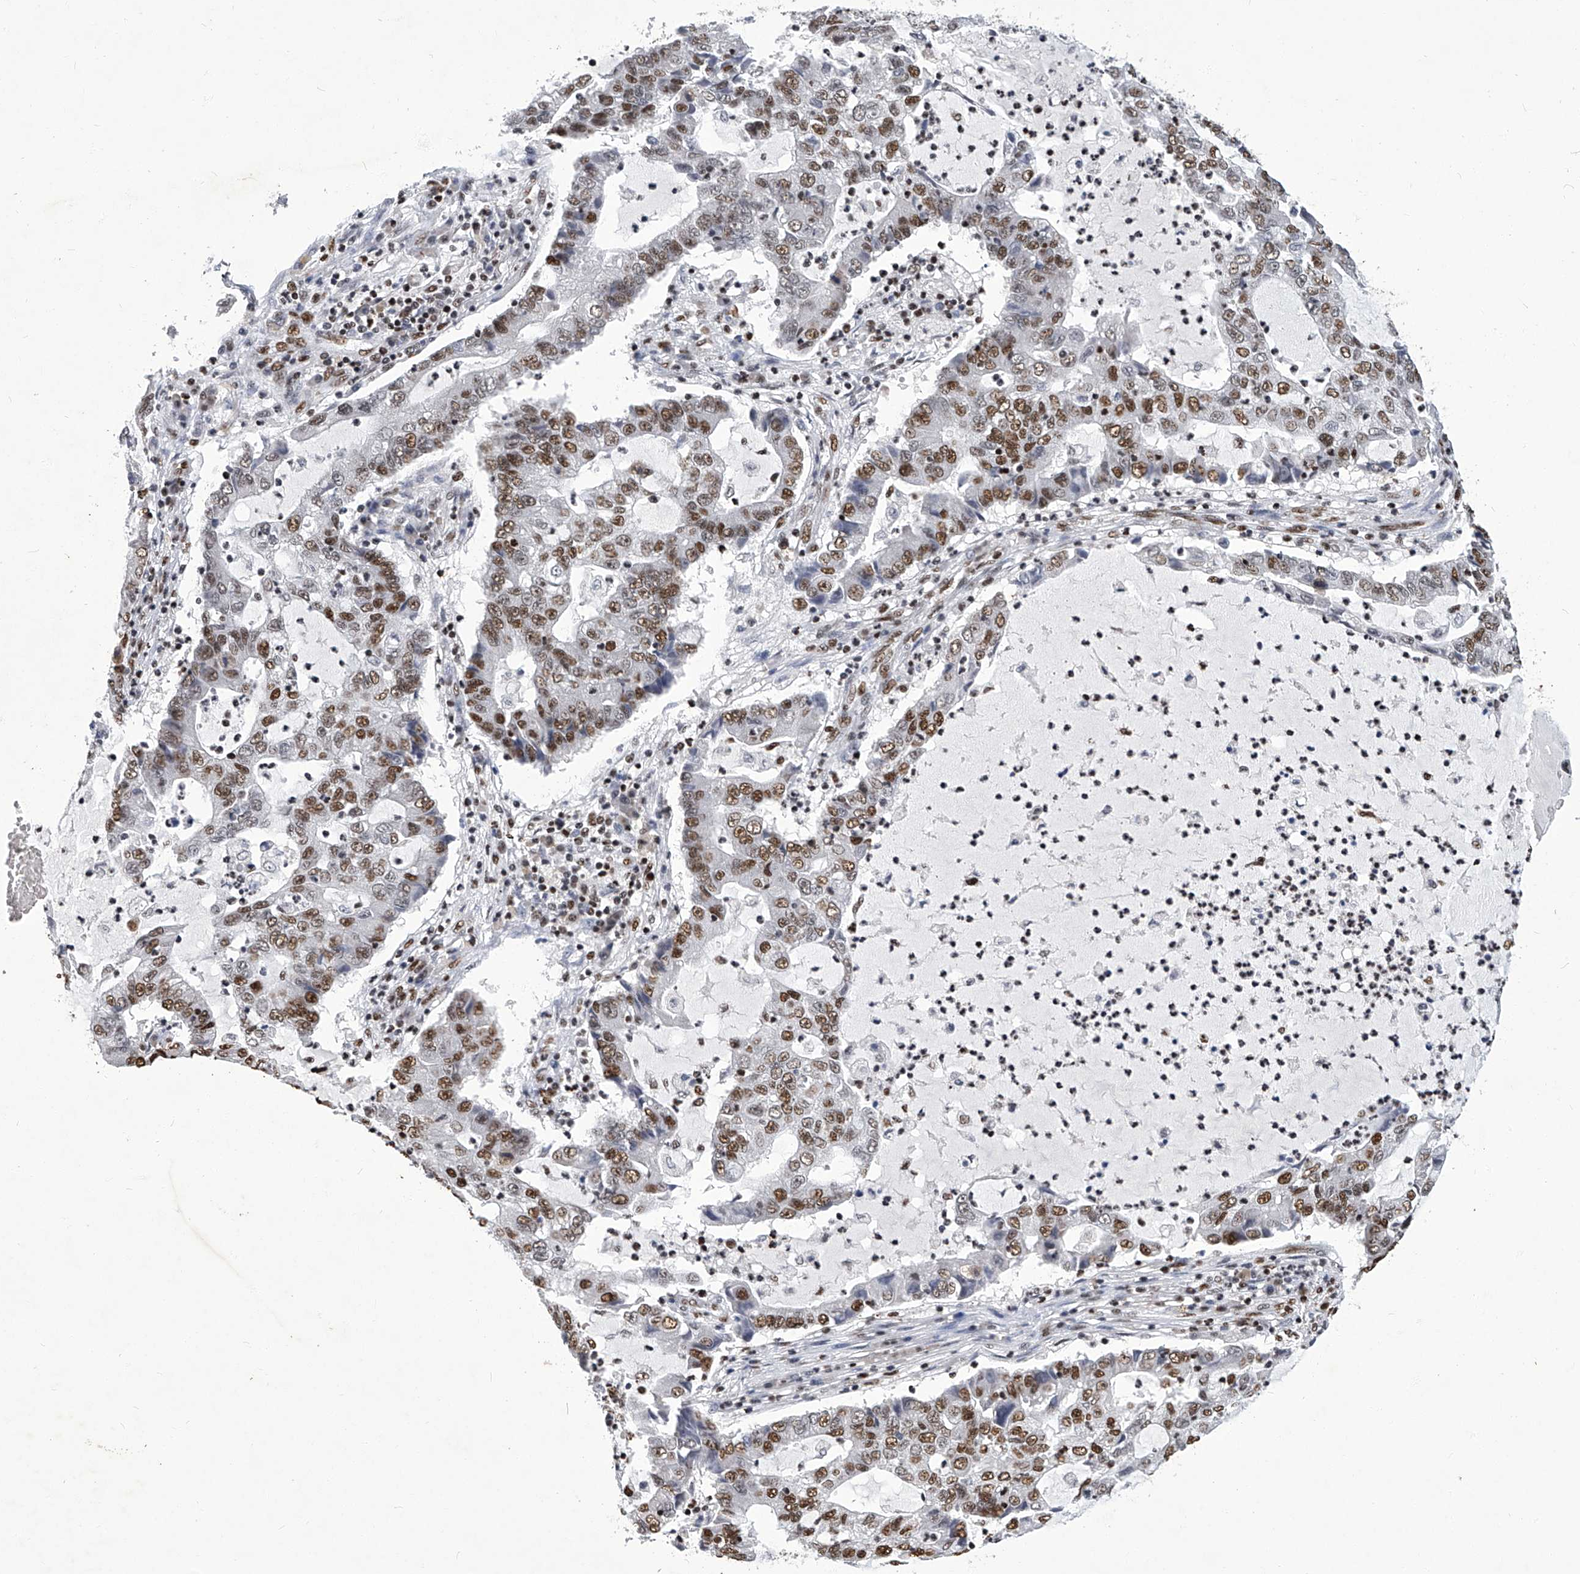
{"staining": {"intensity": "moderate", "quantity": ">75%", "location": "nuclear"}, "tissue": "lung cancer", "cell_type": "Tumor cells", "image_type": "cancer", "snomed": [{"axis": "morphology", "description": "Adenocarcinoma, NOS"}, {"axis": "topography", "description": "Lung"}], "caption": "Immunohistochemistry of human lung adenocarcinoma shows medium levels of moderate nuclear staining in about >75% of tumor cells.", "gene": "HBP1", "patient": {"sex": "female", "age": 51}}